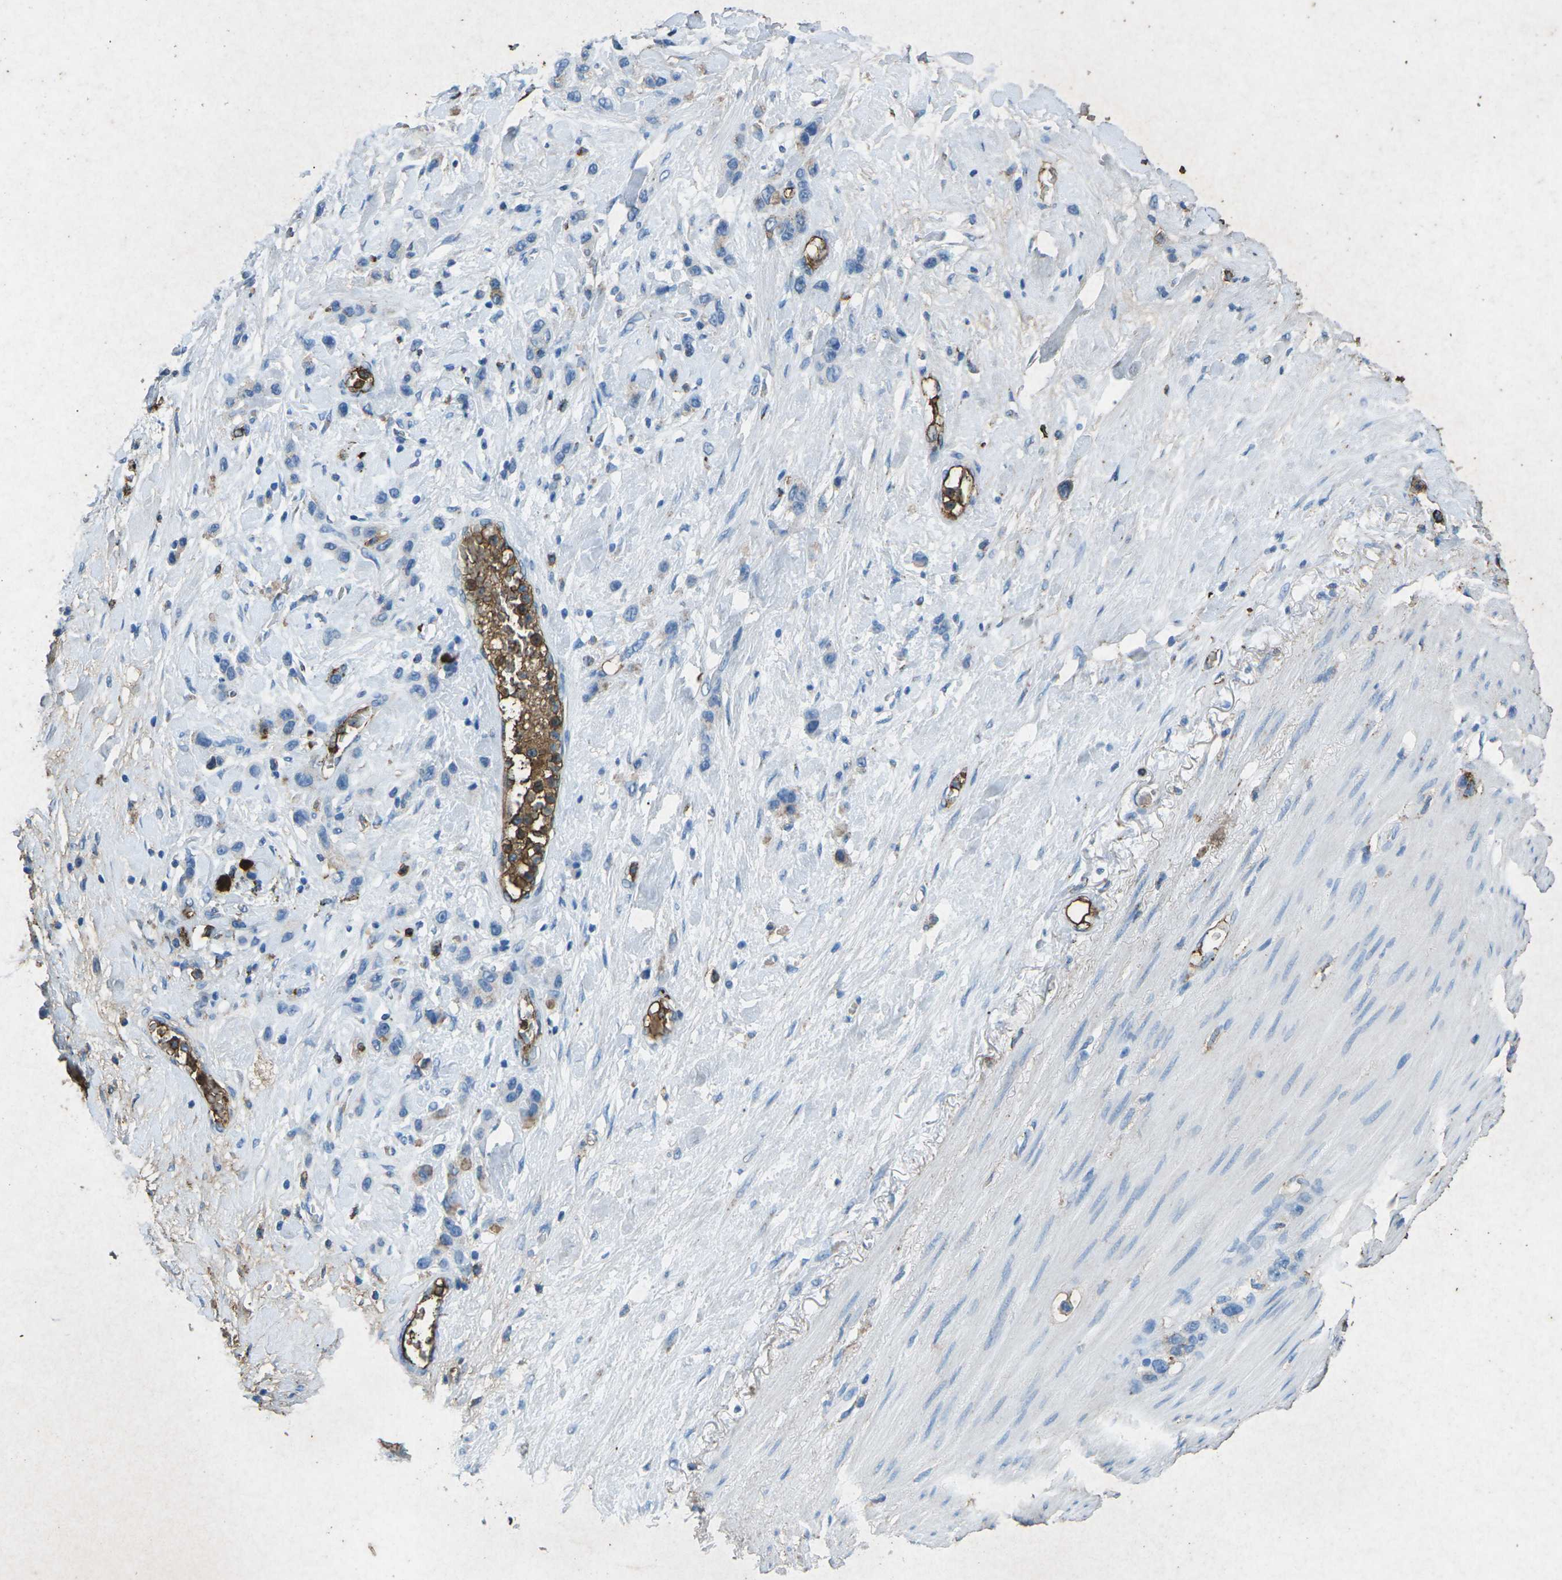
{"staining": {"intensity": "negative", "quantity": "none", "location": "none"}, "tissue": "stomach cancer", "cell_type": "Tumor cells", "image_type": "cancer", "snomed": [{"axis": "morphology", "description": "Adenocarcinoma, NOS"}, {"axis": "morphology", "description": "Adenocarcinoma, High grade"}, {"axis": "topography", "description": "Stomach, upper"}, {"axis": "topography", "description": "Stomach, lower"}], "caption": "Immunohistochemistry photomicrograph of human adenocarcinoma (stomach) stained for a protein (brown), which demonstrates no positivity in tumor cells.", "gene": "CTAGE1", "patient": {"sex": "female", "age": 65}}